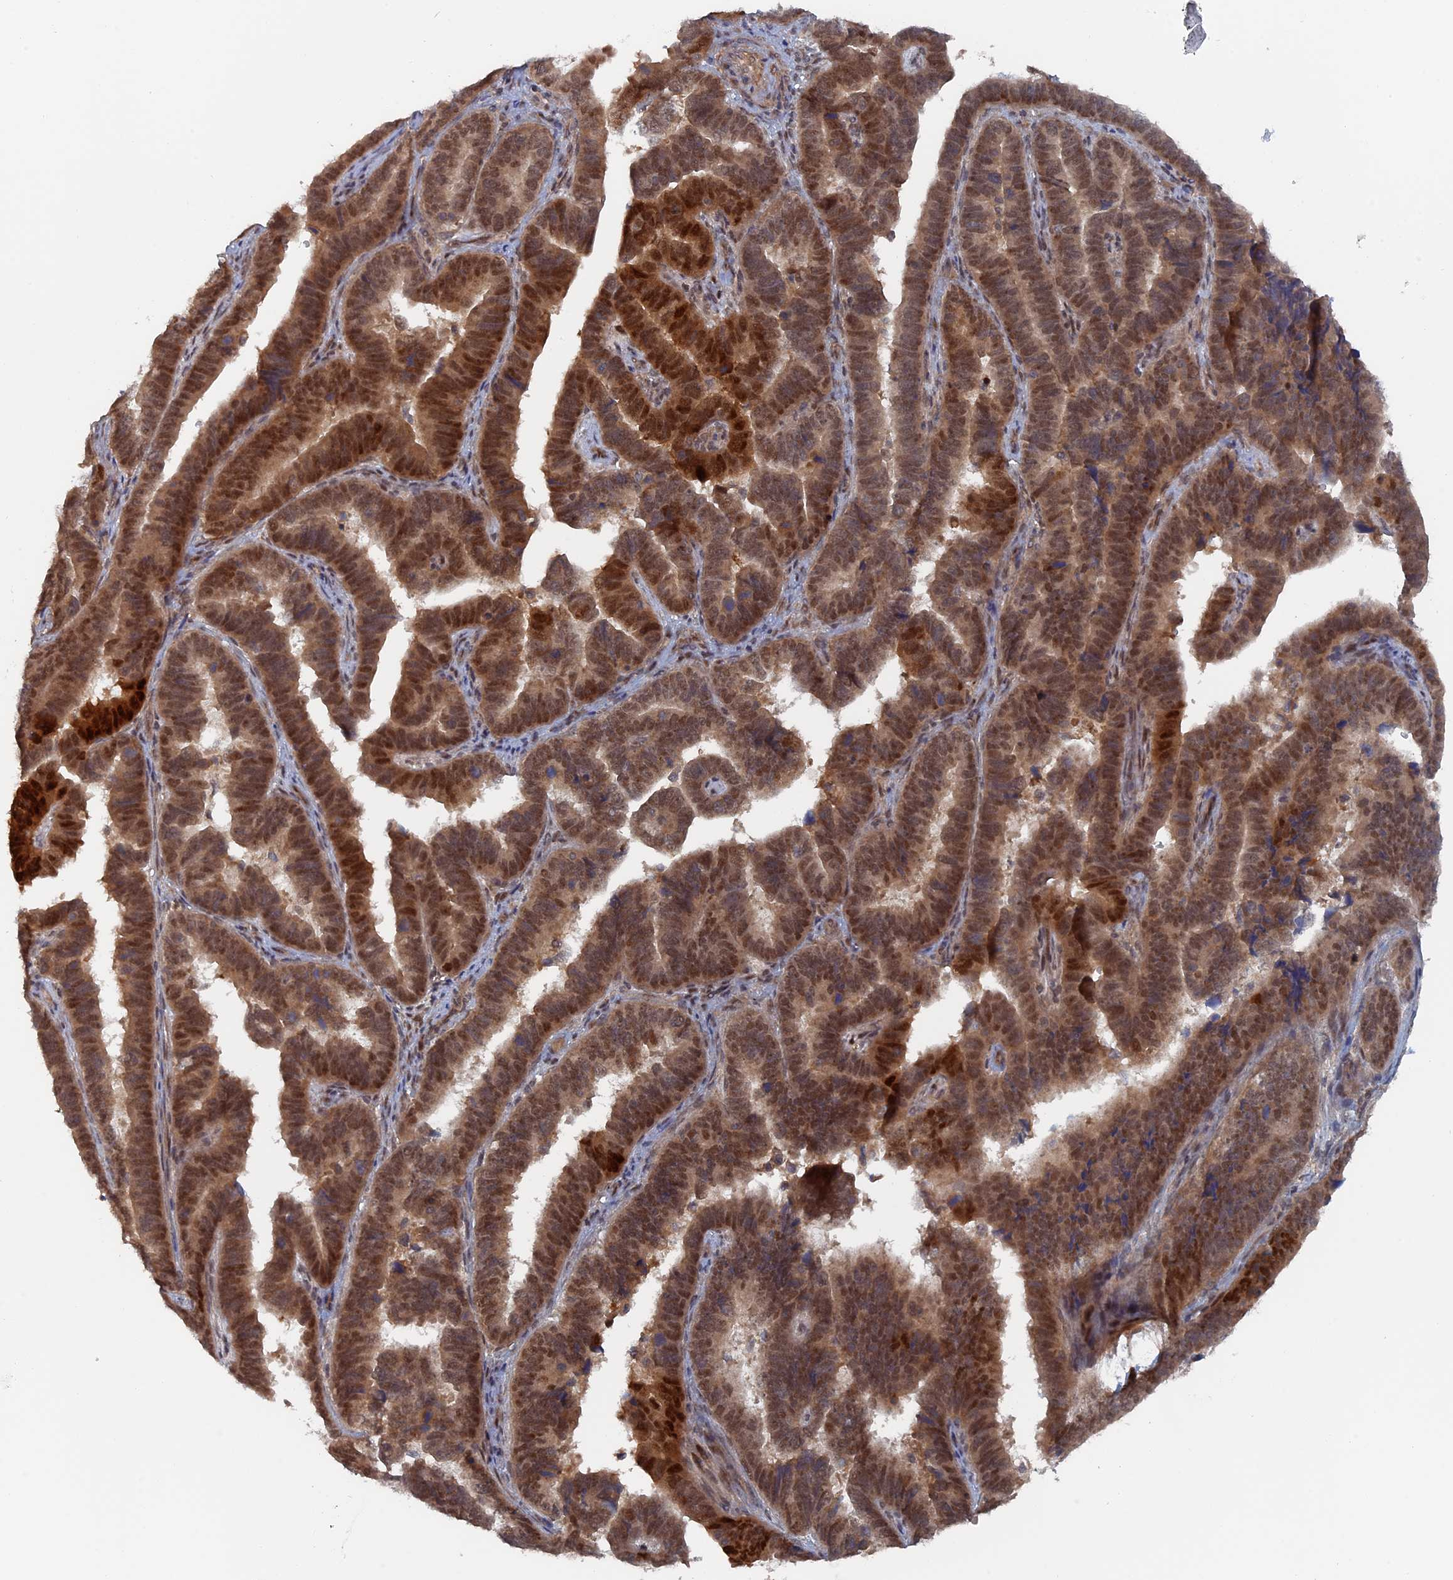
{"staining": {"intensity": "moderate", "quantity": ">75%", "location": "nuclear"}, "tissue": "endometrial cancer", "cell_type": "Tumor cells", "image_type": "cancer", "snomed": [{"axis": "morphology", "description": "Adenocarcinoma, NOS"}, {"axis": "topography", "description": "Endometrium"}], "caption": "Adenocarcinoma (endometrial) tissue reveals moderate nuclear expression in about >75% of tumor cells, visualized by immunohistochemistry.", "gene": "ELOVL6", "patient": {"sex": "female", "age": 75}}